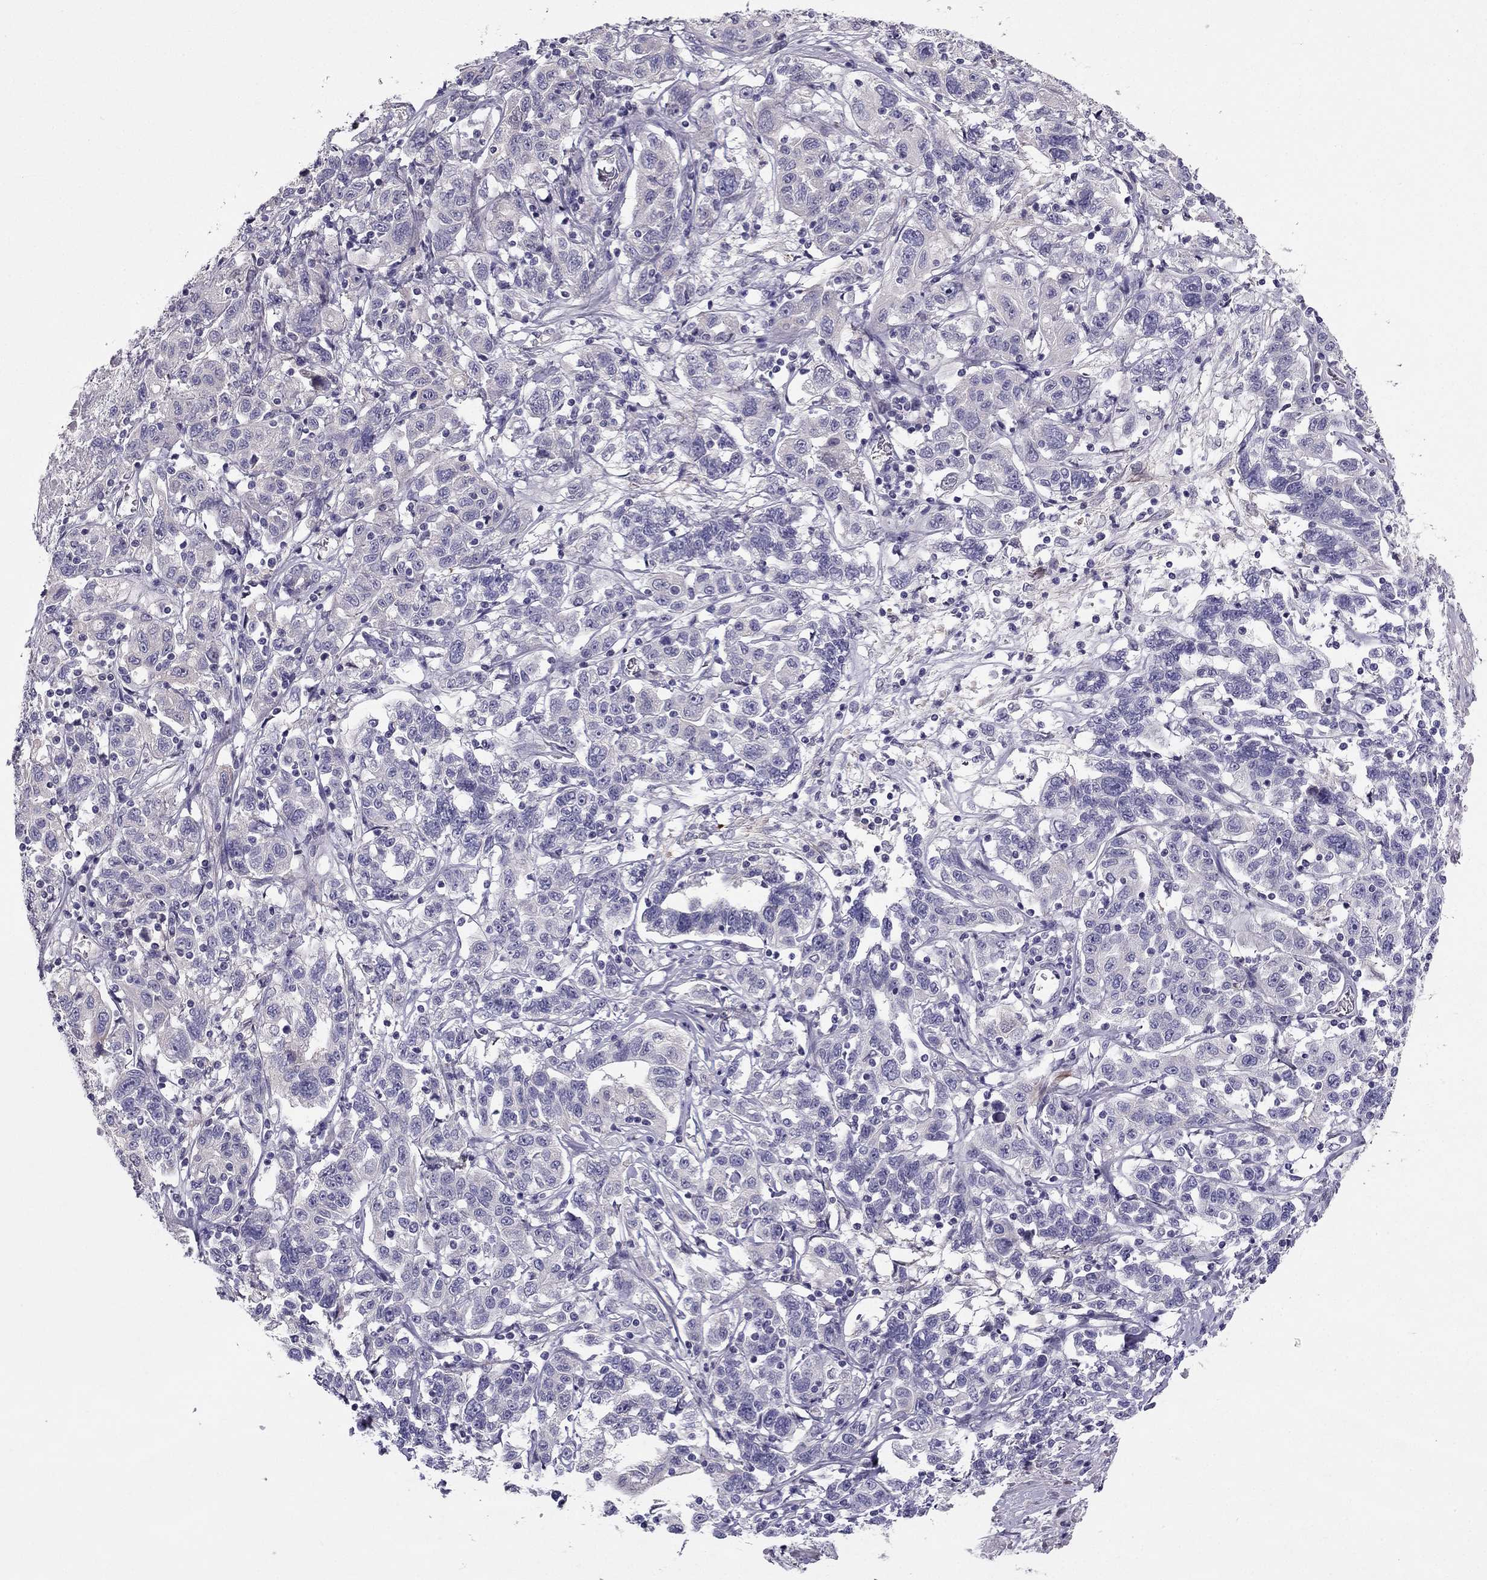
{"staining": {"intensity": "negative", "quantity": "none", "location": "none"}, "tissue": "liver cancer", "cell_type": "Tumor cells", "image_type": "cancer", "snomed": [{"axis": "morphology", "description": "Adenocarcinoma, NOS"}, {"axis": "morphology", "description": "Cholangiocarcinoma"}, {"axis": "topography", "description": "Liver"}], "caption": "Liver cancer was stained to show a protein in brown. There is no significant staining in tumor cells.", "gene": "SYT5", "patient": {"sex": "male", "age": 64}}